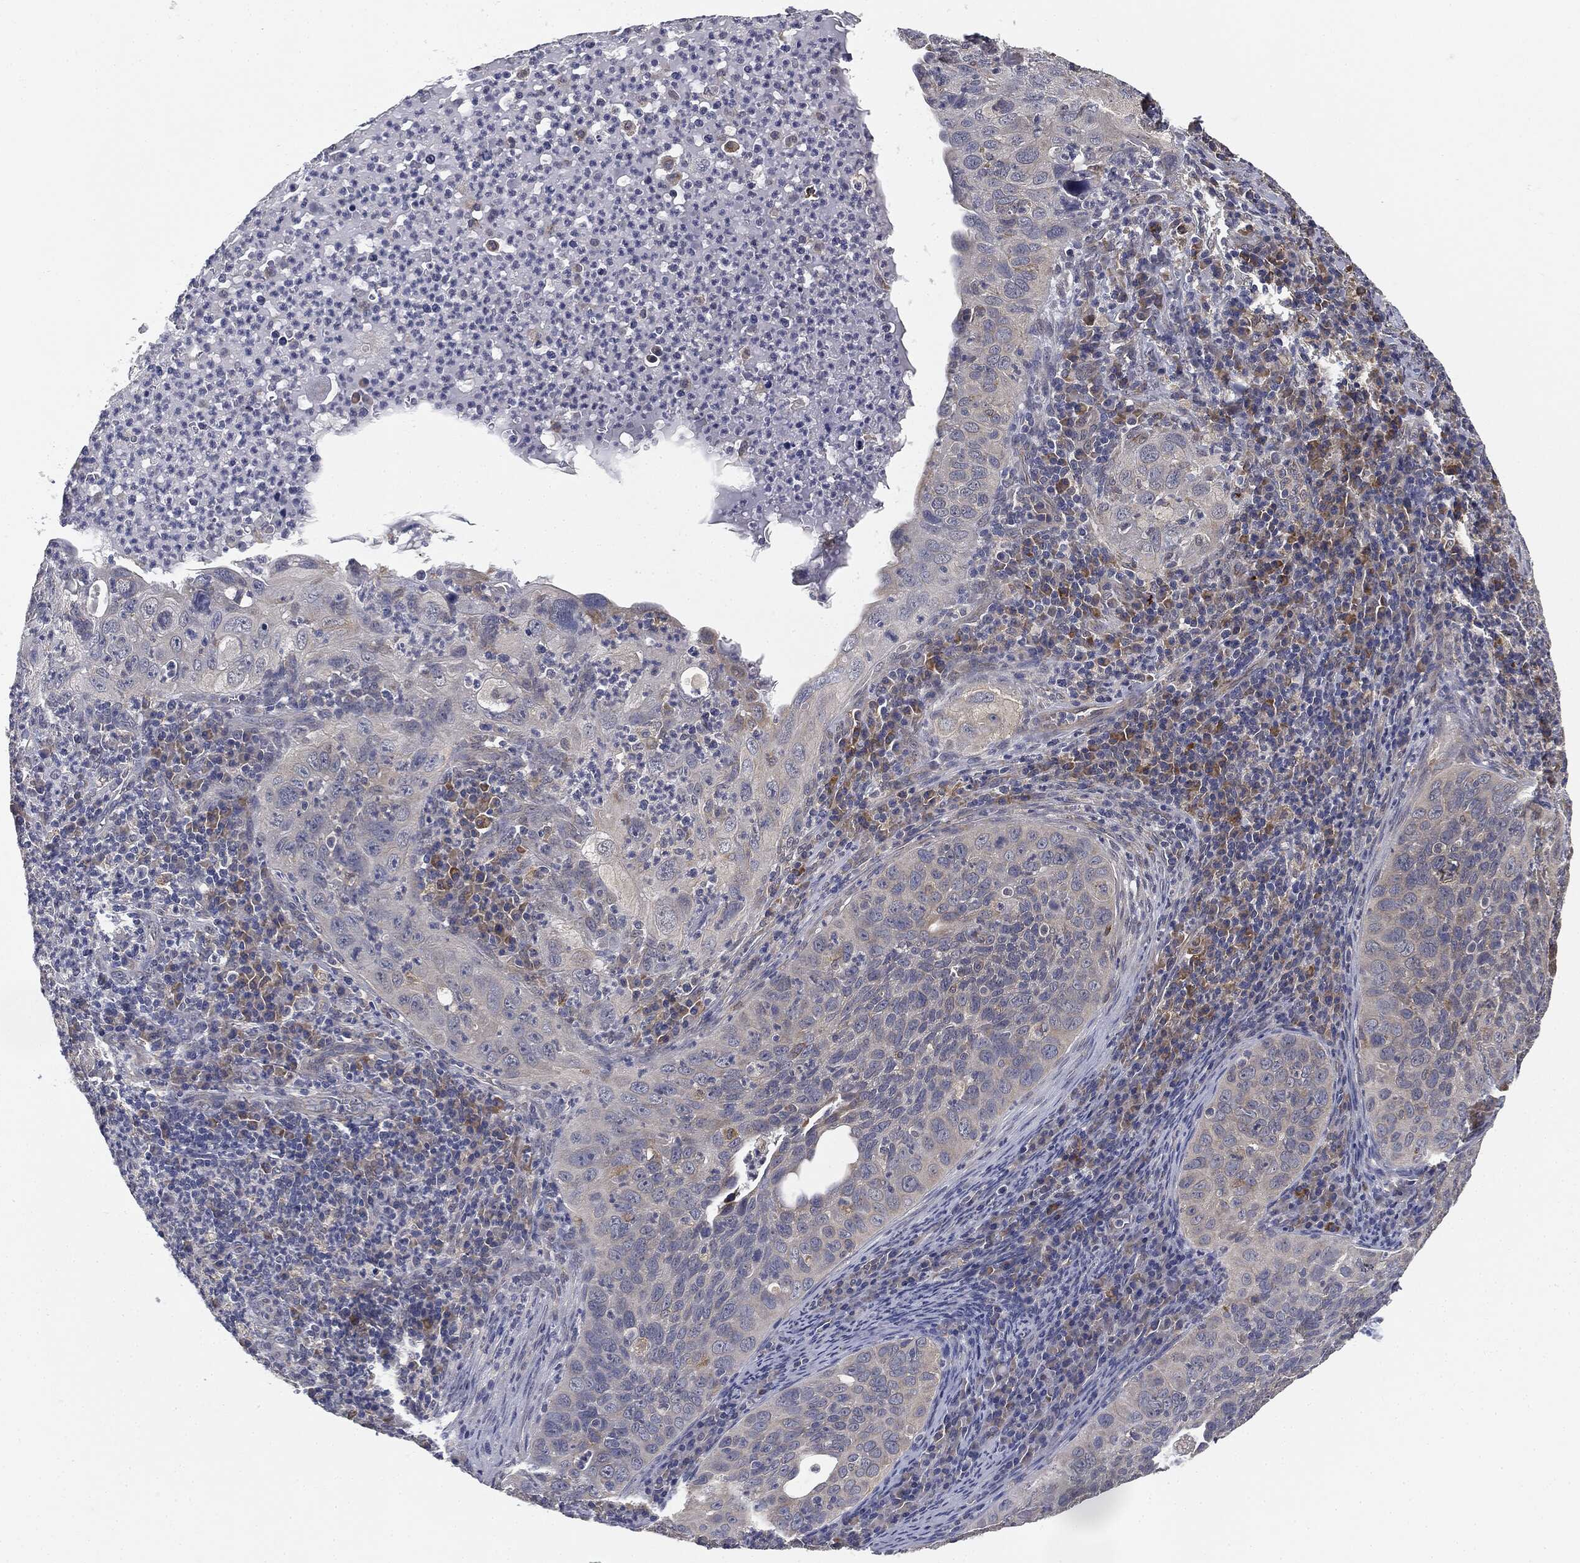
{"staining": {"intensity": "negative", "quantity": "none", "location": "none"}, "tissue": "cervical cancer", "cell_type": "Tumor cells", "image_type": "cancer", "snomed": [{"axis": "morphology", "description": "Squamous cell carcinoma, NOS"}, {"axis": "topography", "description": "Cervix"}], "caption": "Immunohistochemistry of squamous cell carcinoma (cervical) shows no staining in tumor cells. Nuclei are stained in blue.", "gene": "MIER2", "patient": {"sex": "female", "age": 26}}